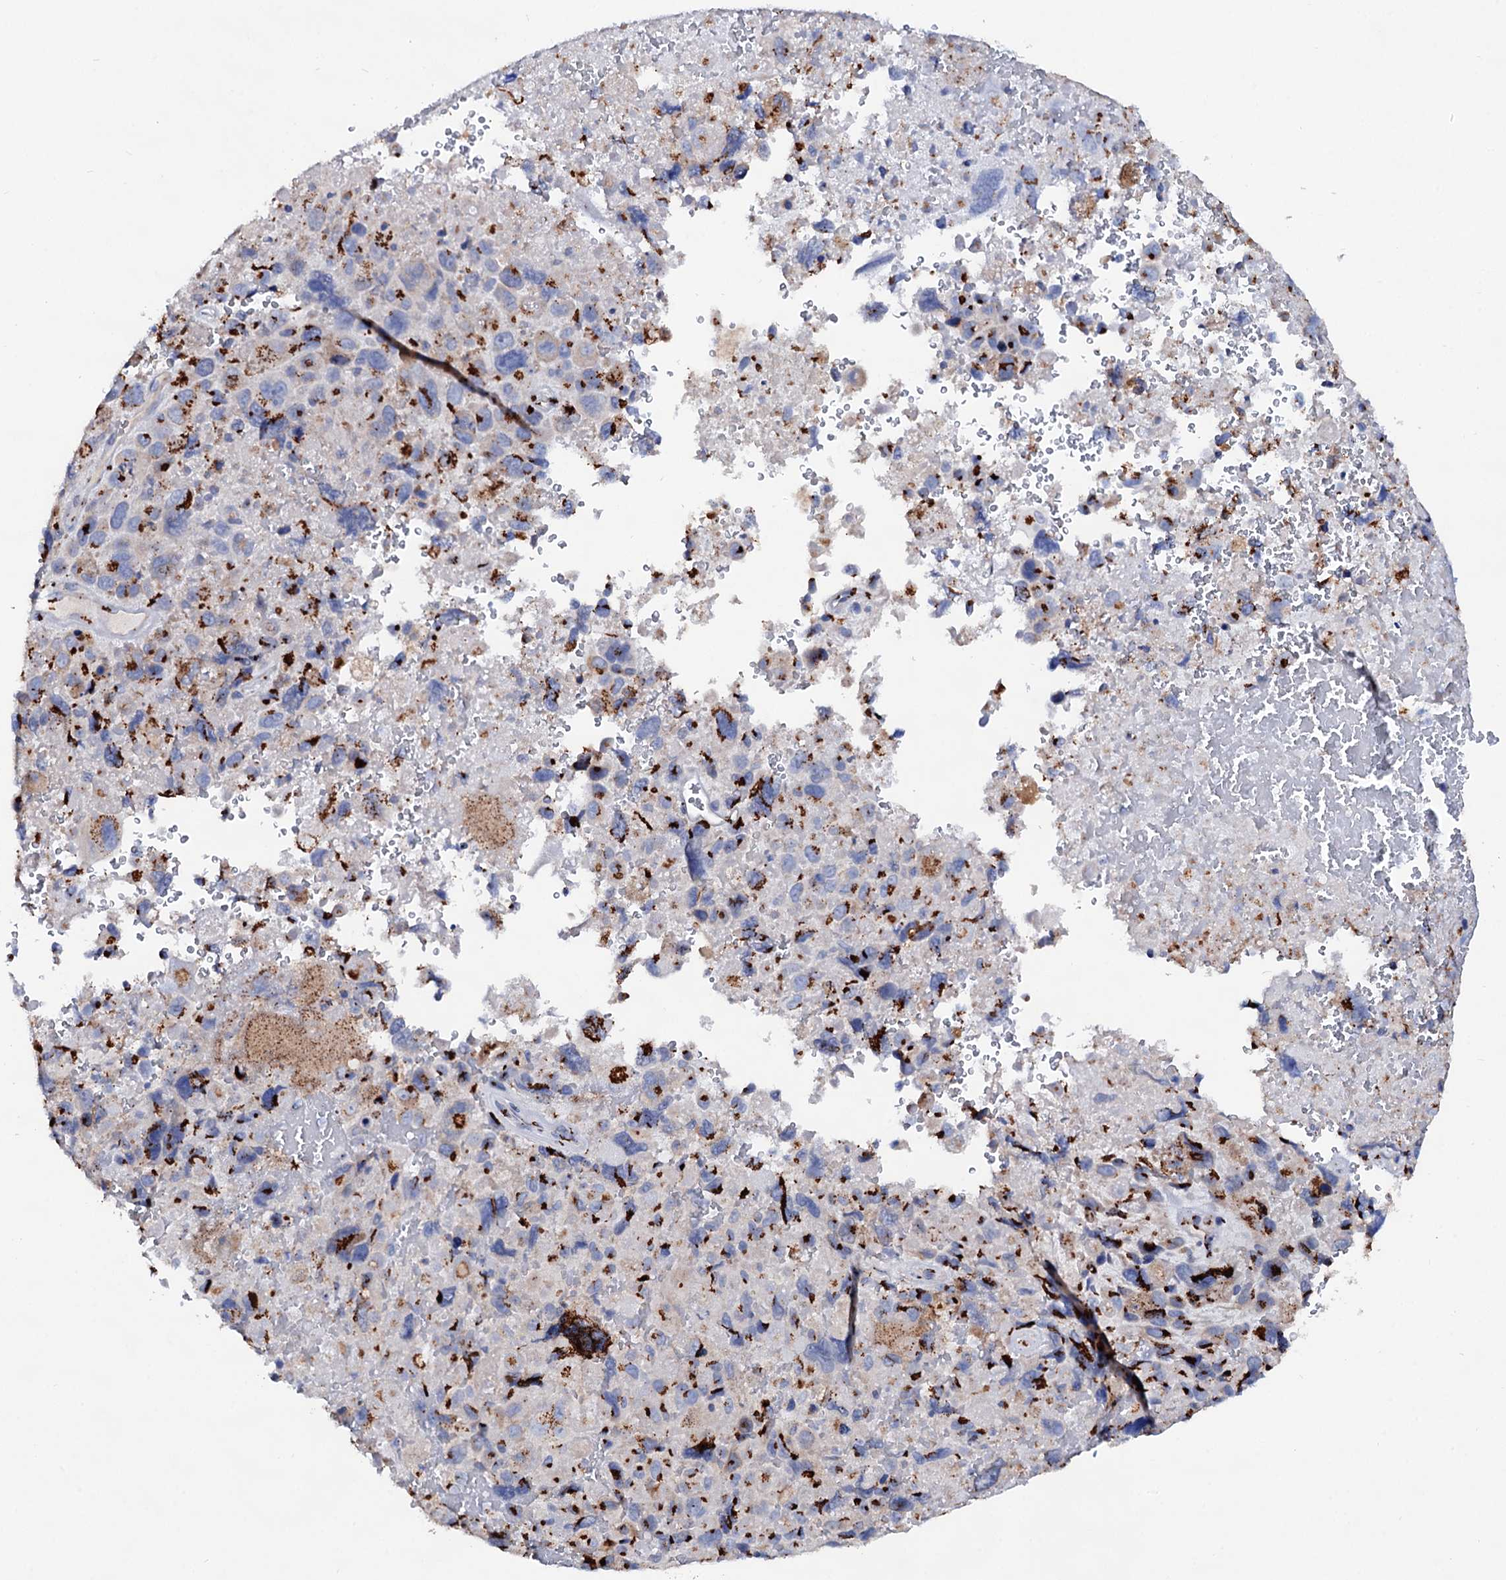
{"staining": {"intensity": "strong", "quantity": "25%-75%", "location": "cytoplasmic/membranous"}, "tissue": "melanoma", "cell_type": "Tumor cells", "image_type": "cancer", "snomed": [{"axis": "morphology", "description": "Malignant melanoma, Metastatic site"}, {"axis": "topography", "description": "Brain"}], "caption": "Malignant melanoma (metastatic site) stained for a protein (brown) shows strong cytoplasmic/membranous positive expression in about 25%-75% of tumor cells.", "gene": "TM9SF3", "patient": {"sex": "female", "age": 53}}